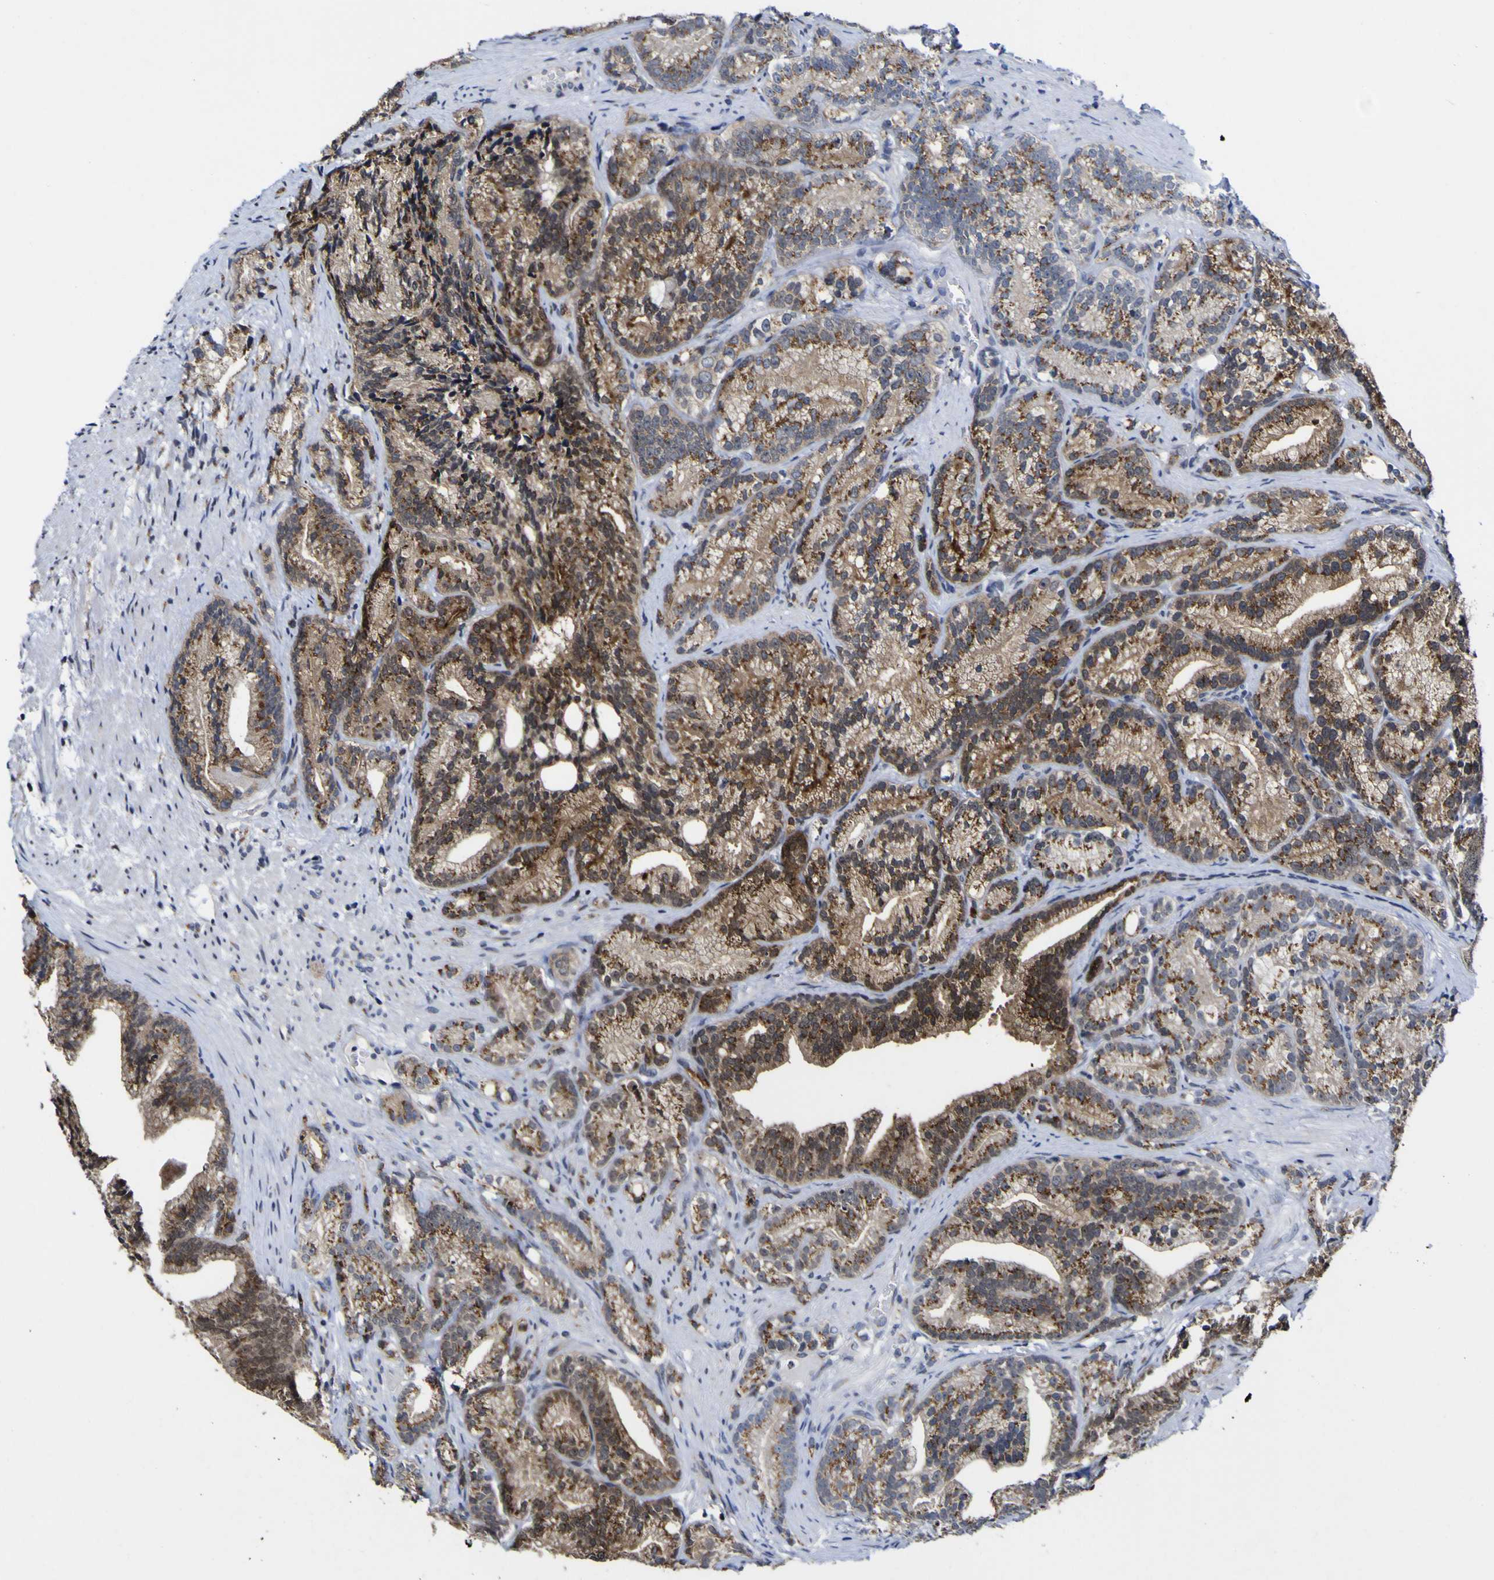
{"staining": {"intensity": "moderate", "quantity": ">75%", "location": "cytoplasmic/membranous"}, "tissue": "prostate cancer", "cell_type": "Tumor cells", "image_type": "cancer", "snomed": [{"axis": "morphology", "description": "Adenocarcinoma, Low grade"}, {"axis": "topography", "description": "Prostate"}], "caption": "The photomicrograph demonstrates a brown stain indicating the presence of a protein in the cytoplasmic/membranous of tumor cells in prostate cancer.", "gene": "GOLM1", "patient": {"sex": "male", "age": 89}}